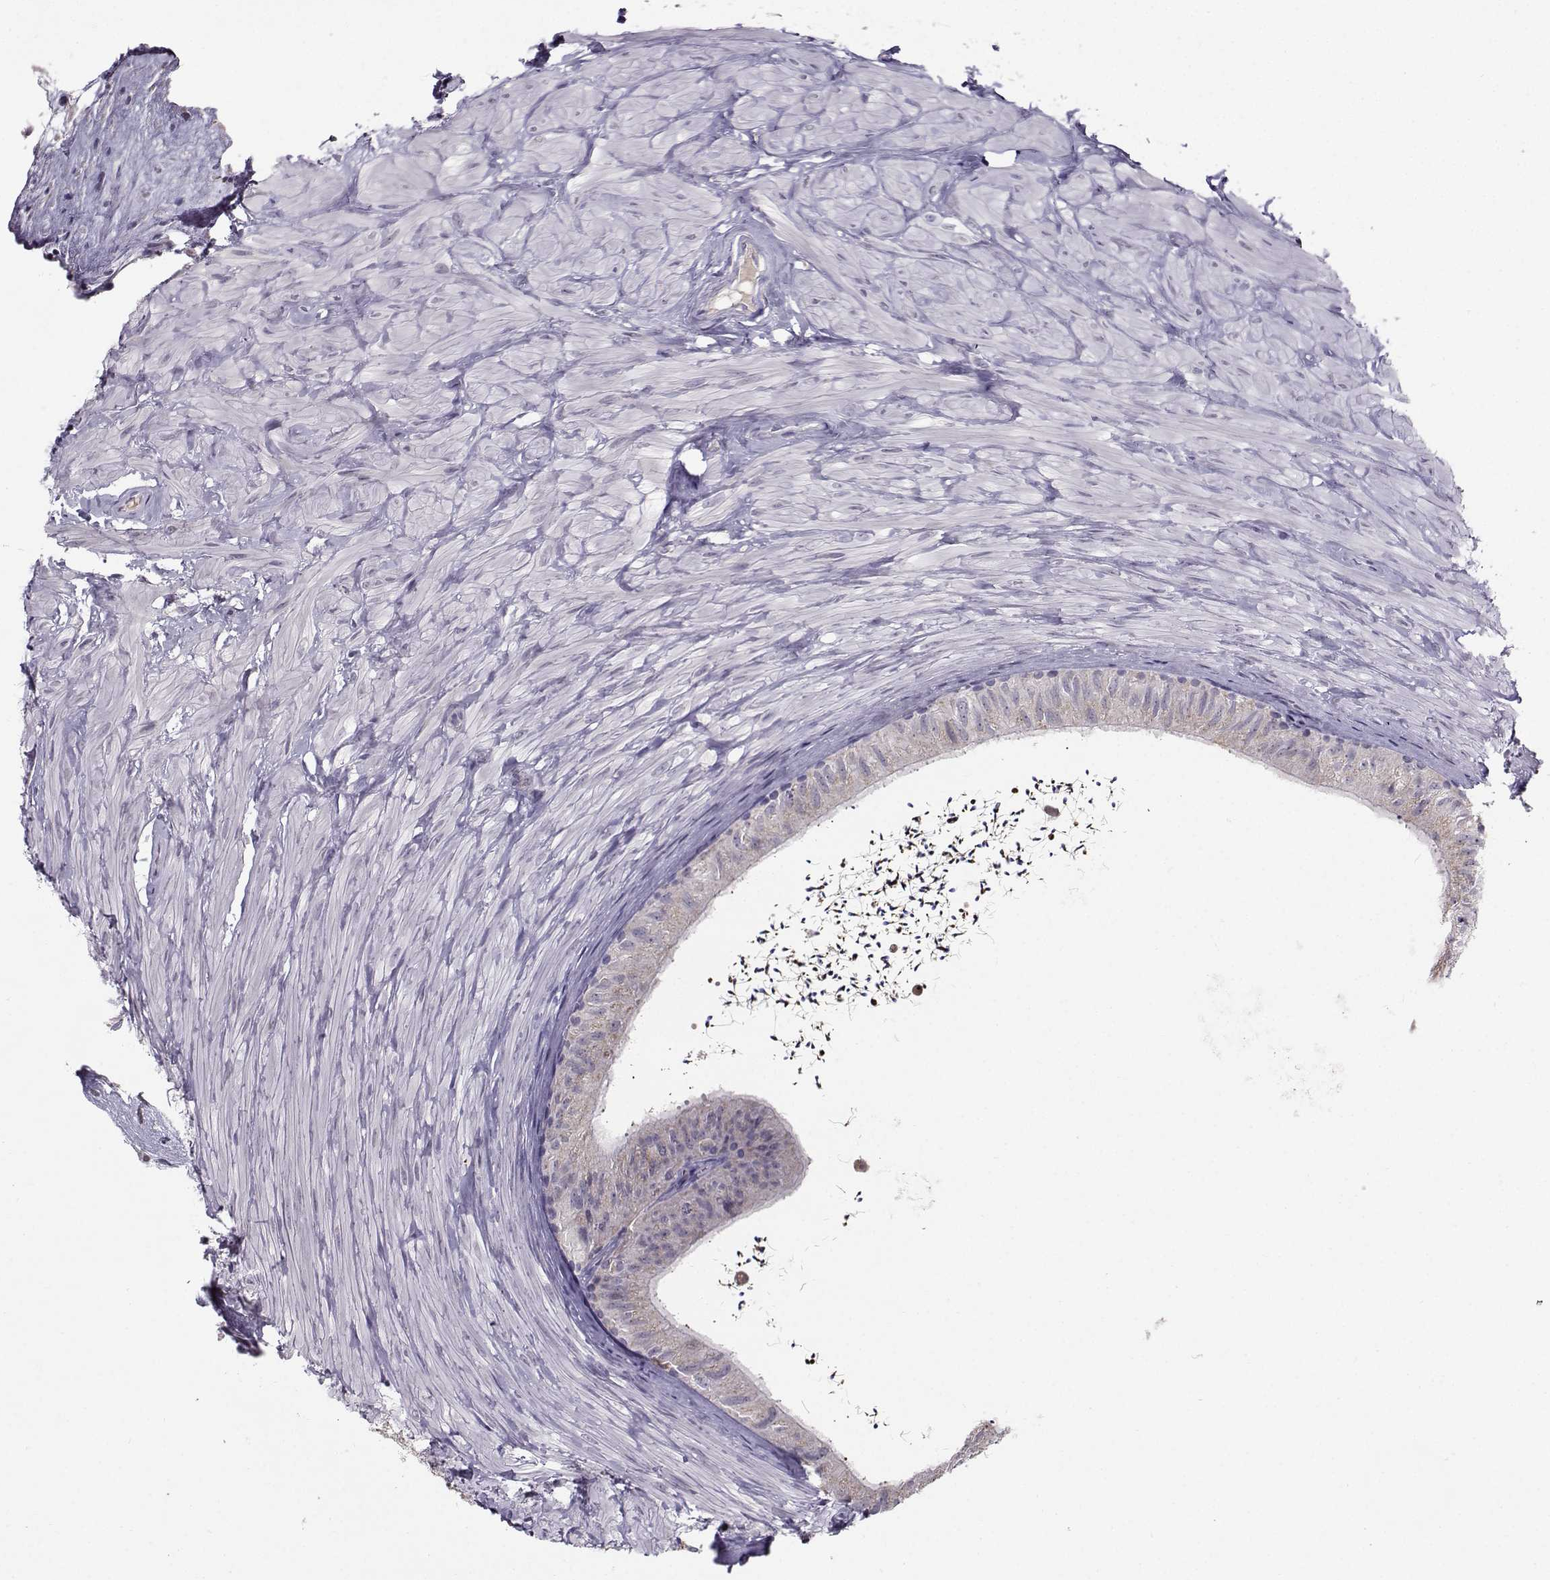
{"staining": {"intensity": "negative", "quantity": "none", "location": "none"}, "tissue": "epididymis", "cell_type": "Glandular cells", "image_type": "normal", "snomed": [{"axis": "morphology", "description": "Normal tissue, NOS"}, {"axis": "topography", "description": "Epididymis"}], "caption": "IHC of benign human epididymis exhibits no staining in glandular cells. (DAB (3,3'-diaminobenzidine) IHC, high magnification).", "gene": "TSPYL5", "patient": {"sex": "male", "age": 32}}